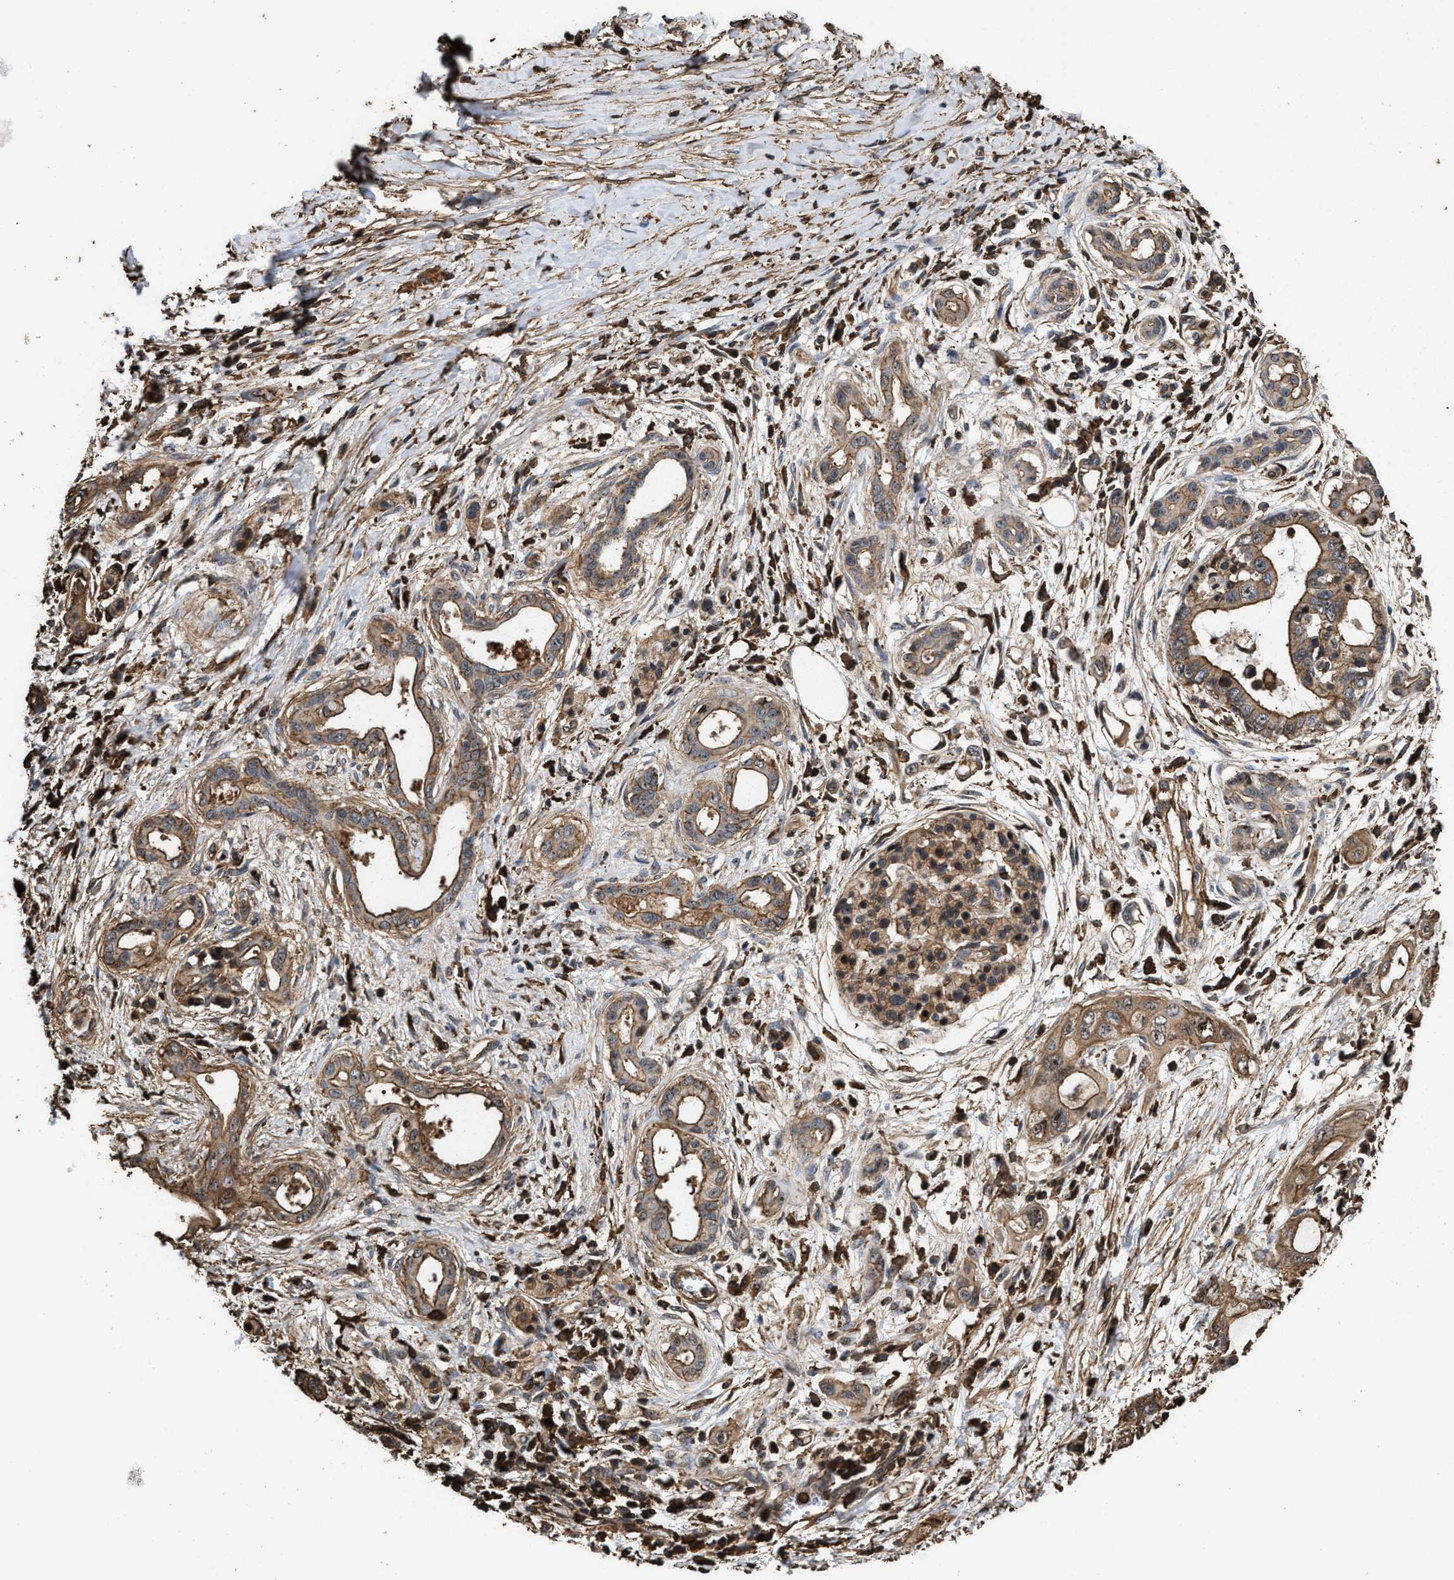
{"staining": {"intensity": "moderate", "quantity": ">75%", "location": "cytoplasmic/membranous"}, "tissue": "pancreatic cancer", "cell_type": "Tumor cells", "image_type": "cancer", "snomed": [{"axis": "morphology", "description": "Adenocarcinoma, NOS"}, {"axis": "topography", "description": "Pancreas"}], "caption": "This histopathology image exhibits immunohistochemistry staining of pancreatic cancer (adenocarcinoma), with medium moderate cytoplasmic/membranous positivity in about >75% of tumor cells.", "gene": "KBTBD2", "patient": {"sex": "male", "age": 59}}